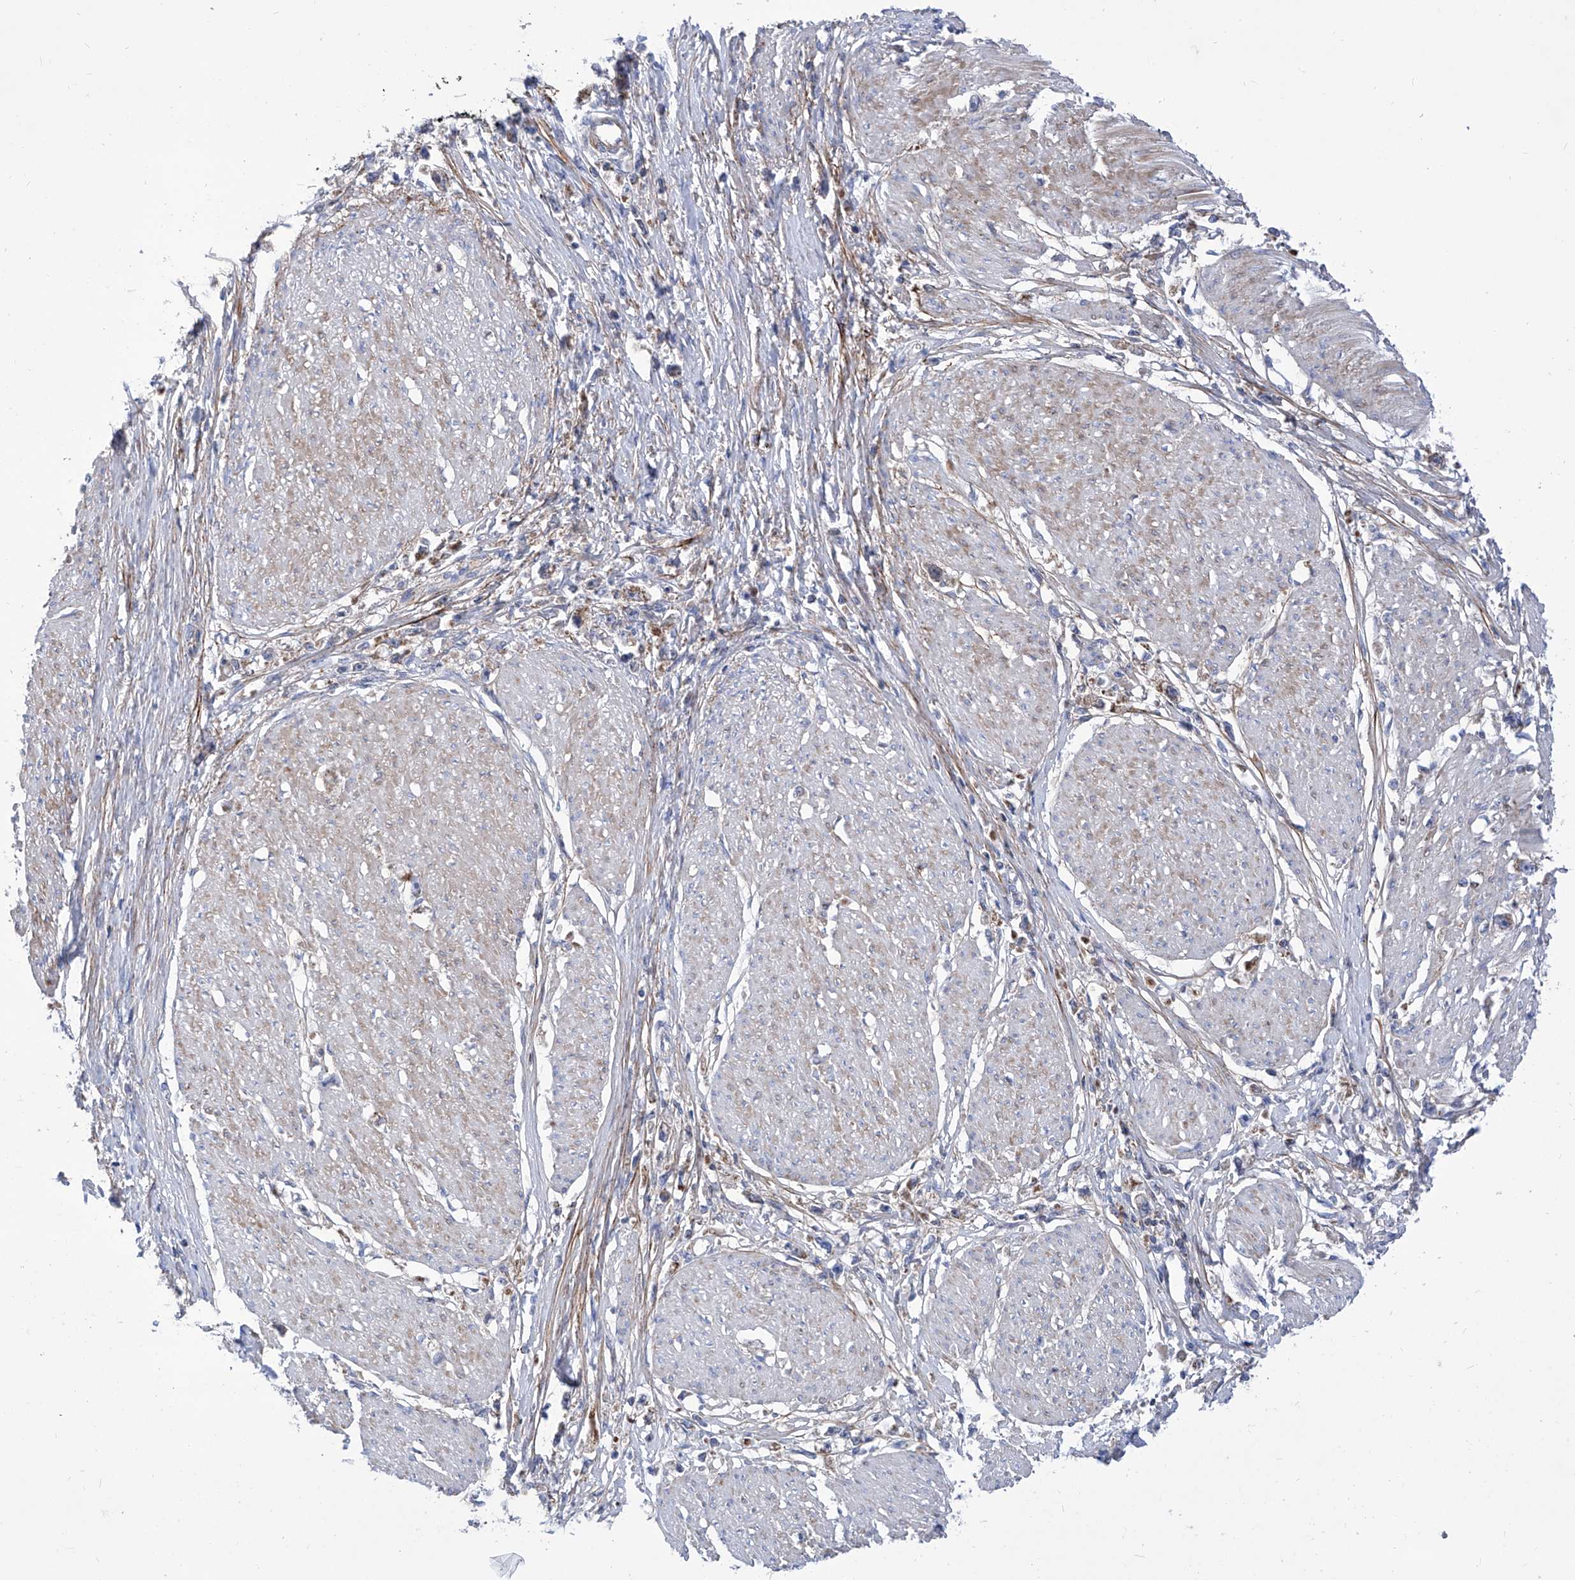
{"staining": {"intensity": "negative", "quantity": "none", "location": "none"}, "tissue": "stomach cancer", "cell_type": "Tumor cells", "image_type": "cancer", "snomed": [{"axis": "morphology", "description": "Adenocarcinoma, NOS"}, {"axis": "topography", "description": "Stomach"}], "caption": "Tumor cells are negative for protein expression in human stomach adenocarcinoma. (Stains: DAB (3,3'-diaminobenzidine) immunohistochemistry with hematoxylin counter stain, Microscopy: brightfield microscopy at high magnification).", "gene": "SRBD1", "patient": {"sex": "female", "age": 59}}